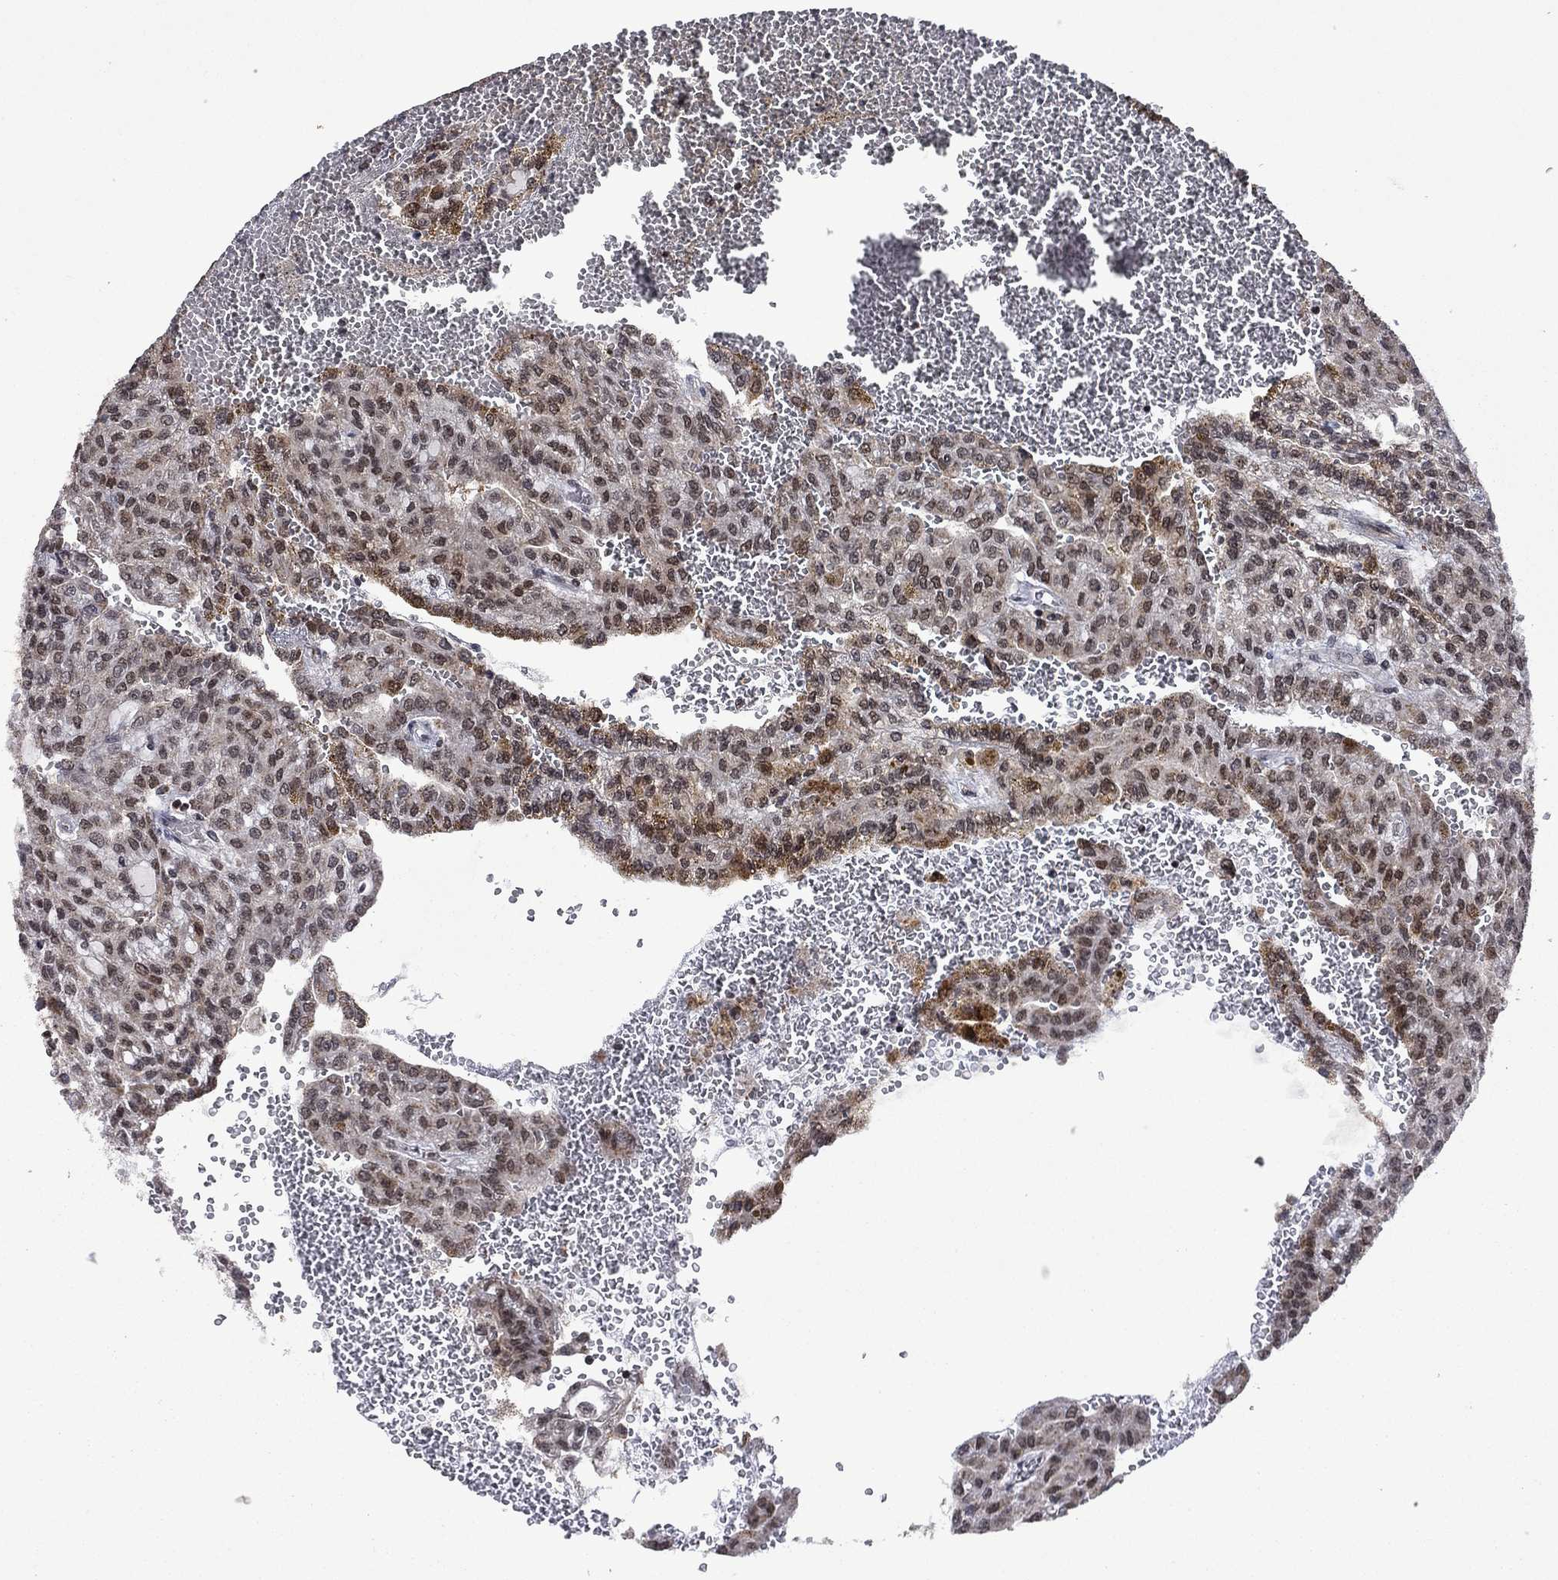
{"staining": {"intensity": "moderate", "quantity": "<25%", "location": "cytoplasmic/membranous,nuclear"}, "tissue": "renal cancer", "cell_type": "Tumor cells", "image_type": "cancer", "snomed": [{"axis": "morphology", "description": "Adenocarcinoma, NOS"}, {"axis": "topography", "description": "Kidney"}], "caption": "Immunohistochemical staining of human renal cancer demonstrates low levels of moderate cytoplasmic/membranous and nuclear protein expression in approximately <25% of tumor cells. Nuclei are stained in blue.", "gene": "FBL", "patient": {"sex": "male", "age": 63}}